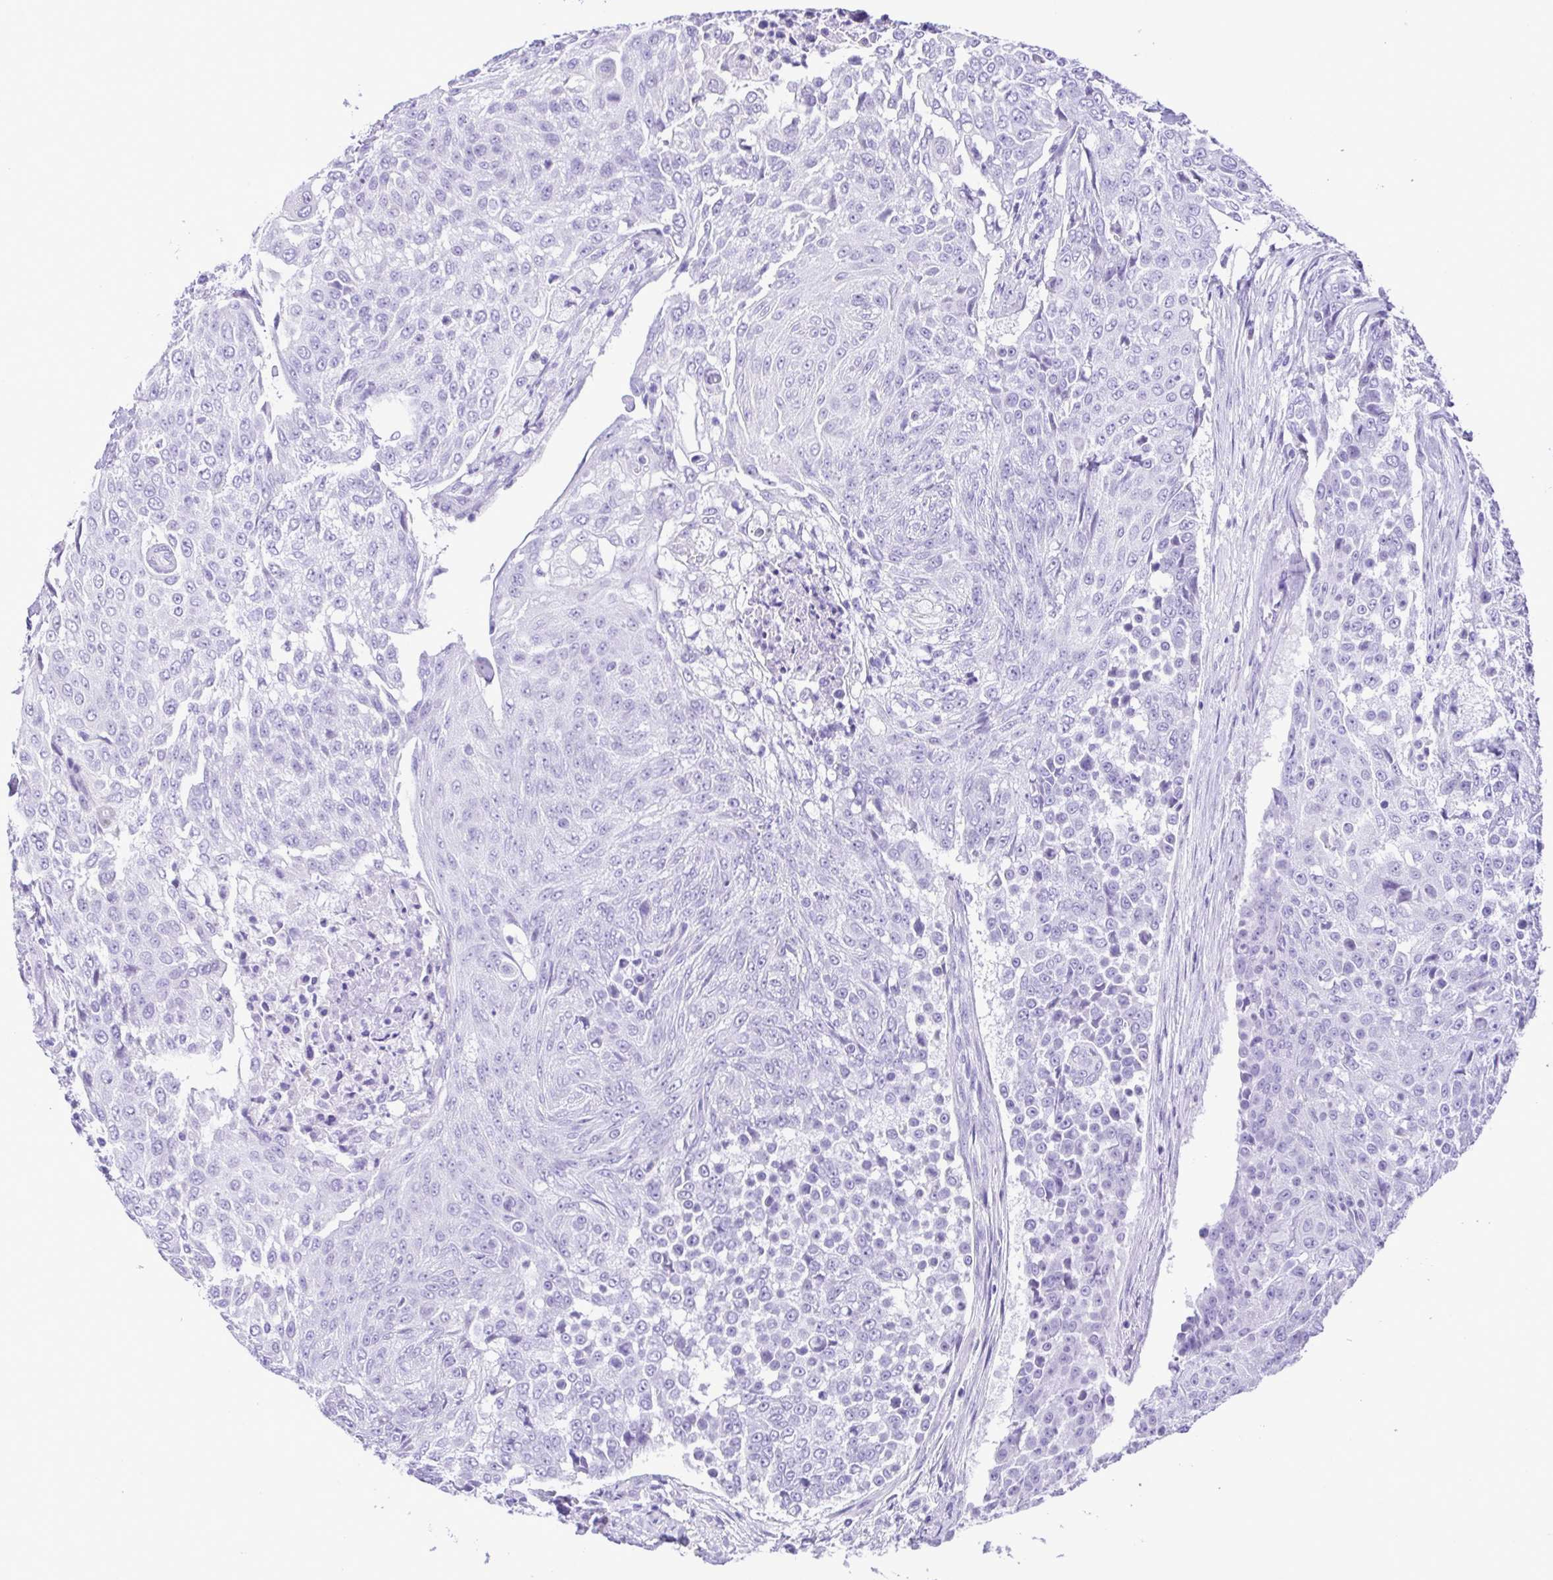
{"staining": {"intensity": "negative", "quantity": "none", "location": "none"}, "tissue": "urothelial cancer", "cell_type": "Tumor cells", "image_type": "cancer", "snomed": [{"axis": "morphology", "description": "Urothelial carcinoma, High grade"}, {"axis": "topography", "description": "Urinary bladder"}], "caption": "The immunohistochemistry (IHC) image has no significant staining in tumor cells of urothelial cancer tissue.", "gene": "PAK3", "patient": {"sex": "female", "age": 63}}